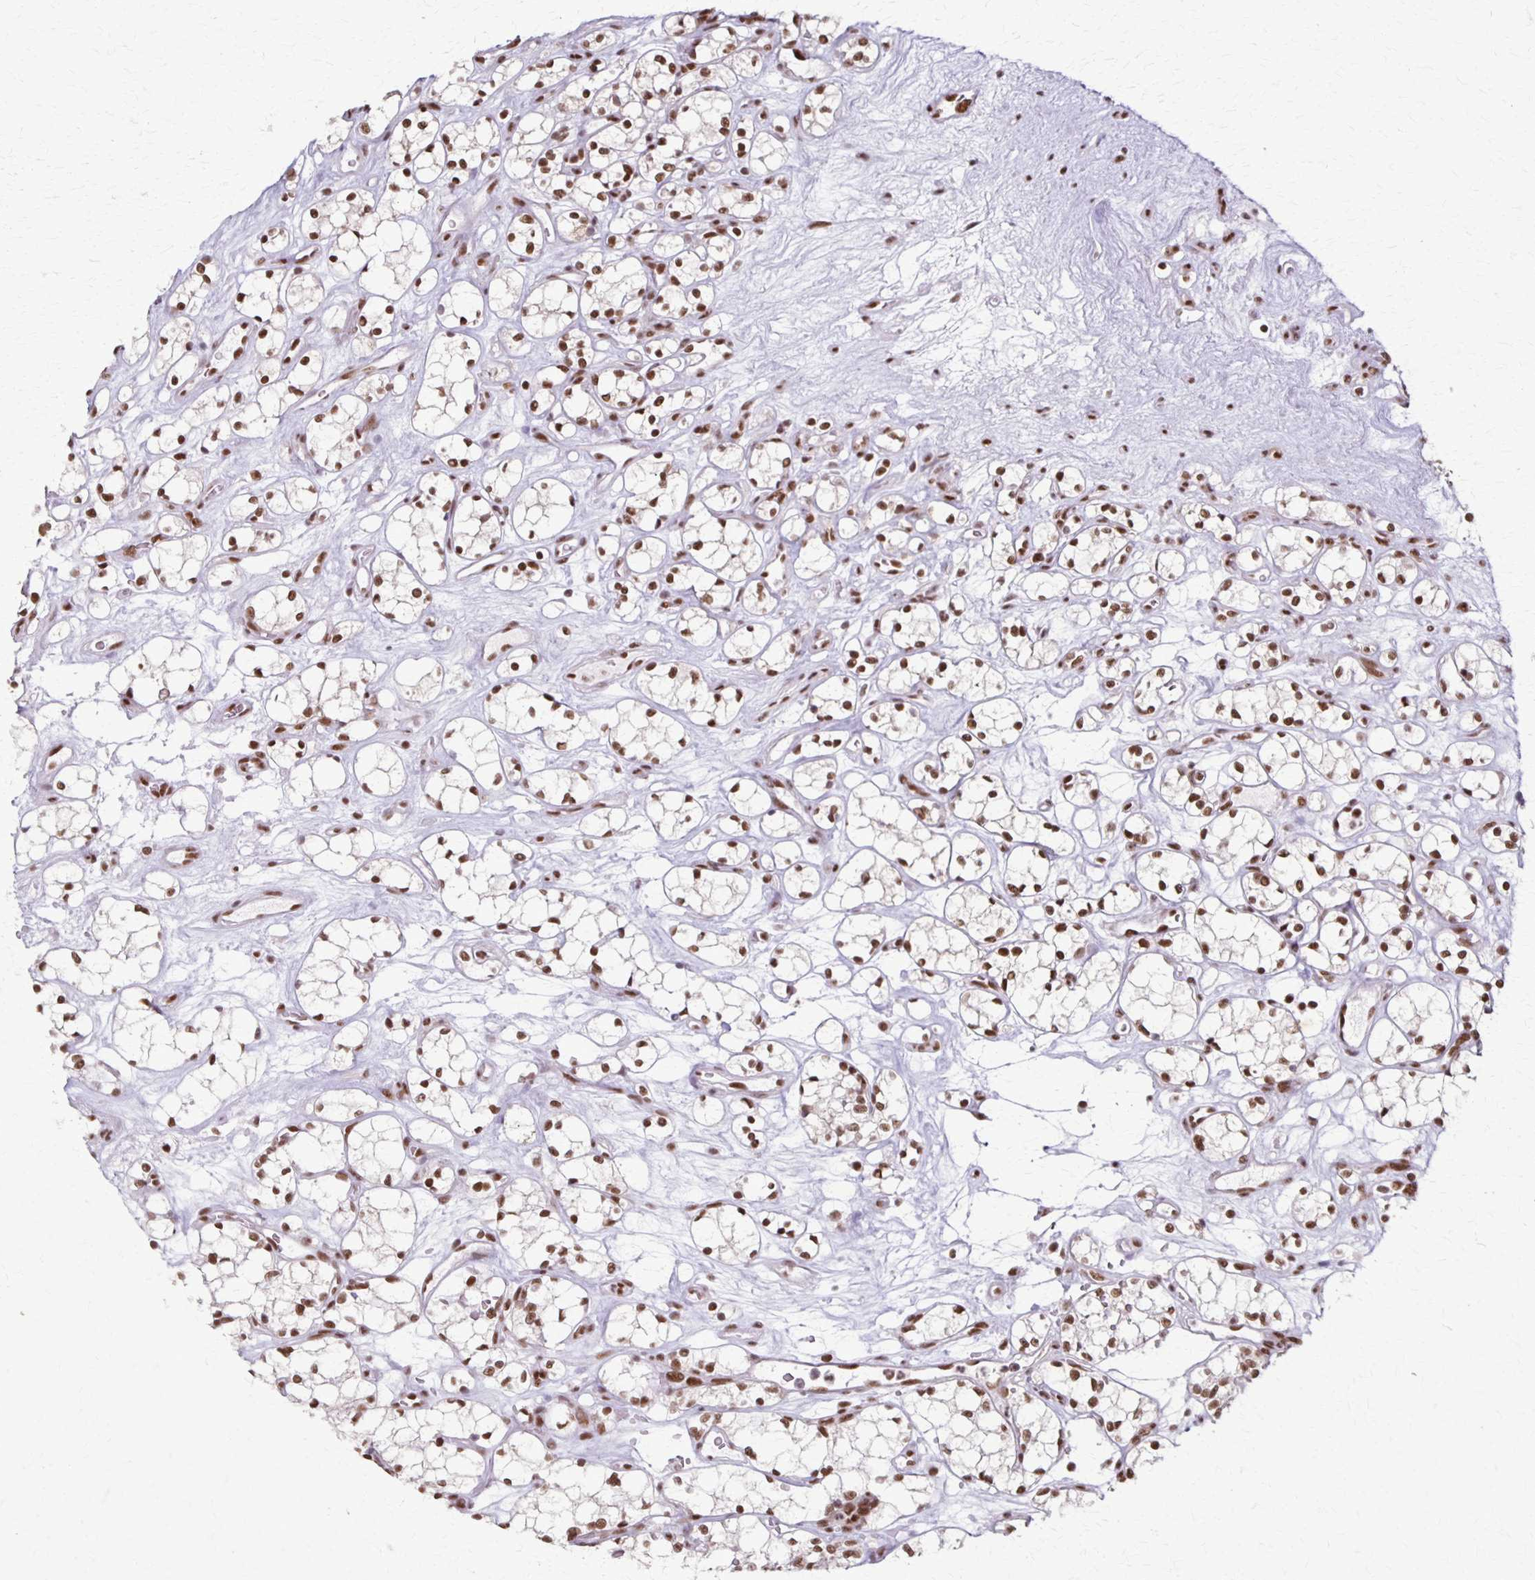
{"staining": {"intensity": "moderate", "quantity": ">75%", "location": "nuclear"}, "tissue": "renal cancer", "cell_type": "Tumor cells", "image_type": "cancer", "snomed": [{"axis": "morphology", "description": "Adenocarcinoma, NOS"}, {"axis": "topography", "description": "Kidney"}], "caption": "This histopathology image demonstrates immunohistochemistry (IHC) staining of human adenocarcinoma (renal), with medium moderate nuclear expression in approximately >75% of tumor cells.", "gene": "XRCC6", "patient": {"sex": "female", "age": 69}}